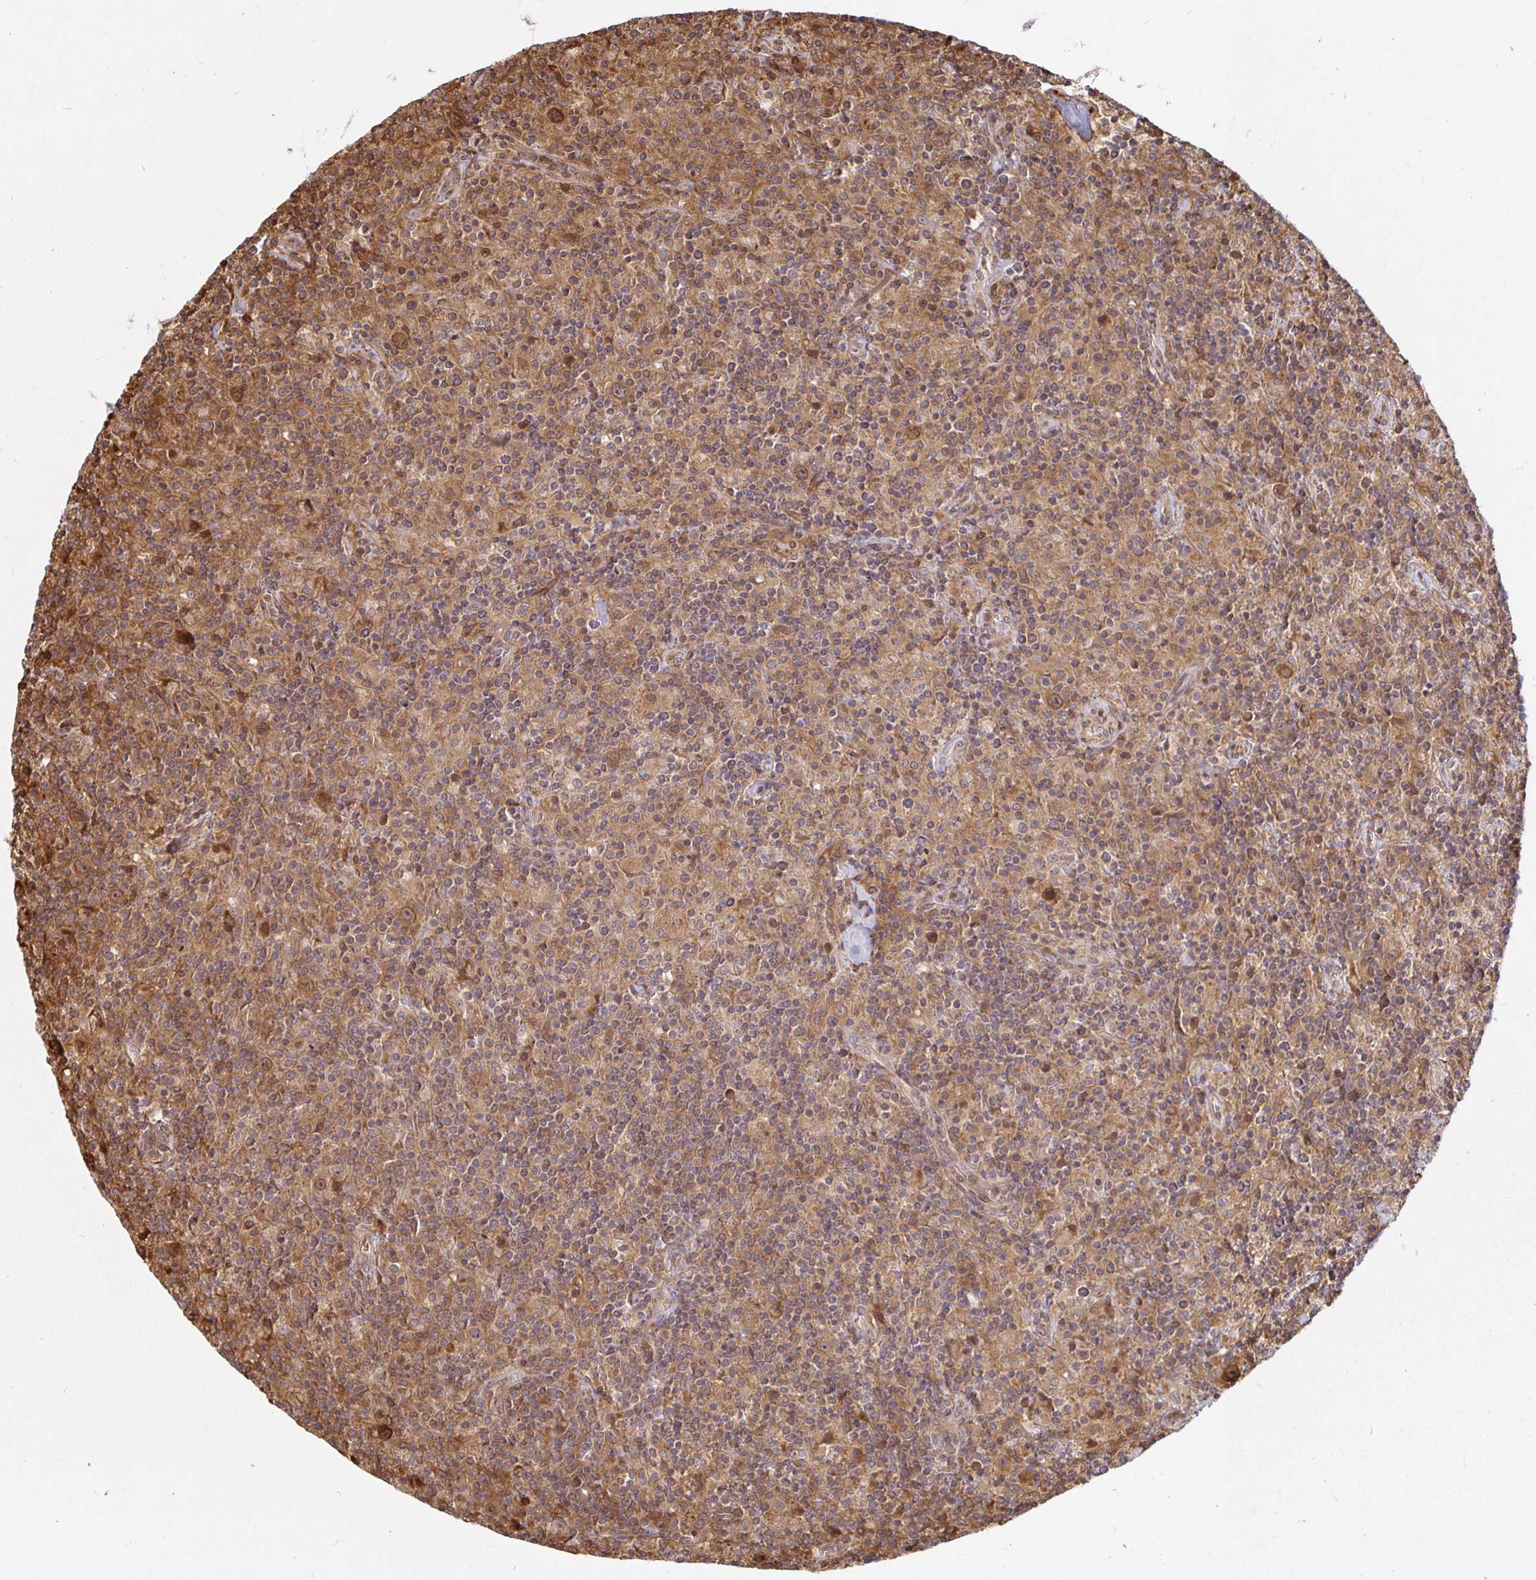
{"staining": {"intensity": "moderate", "quantity": ">75%", "location": "cytoplasmic/membranous"}, "tissue": "lymphoma", "cell_type": "Tumor cells", "image_type": "cancer", "snomed": [{"axis": "morphology", "description": "Hodgkin's disease, NOS"}, {"axis": "topography", "description": "Lymph node"}], "caption": "Lymphoma stained for a protein displays moderate cytoplasmic/membranous positivity in tumor cells.", "gene": "STRAP", "patient": {"sex": "male", "age": 70}}